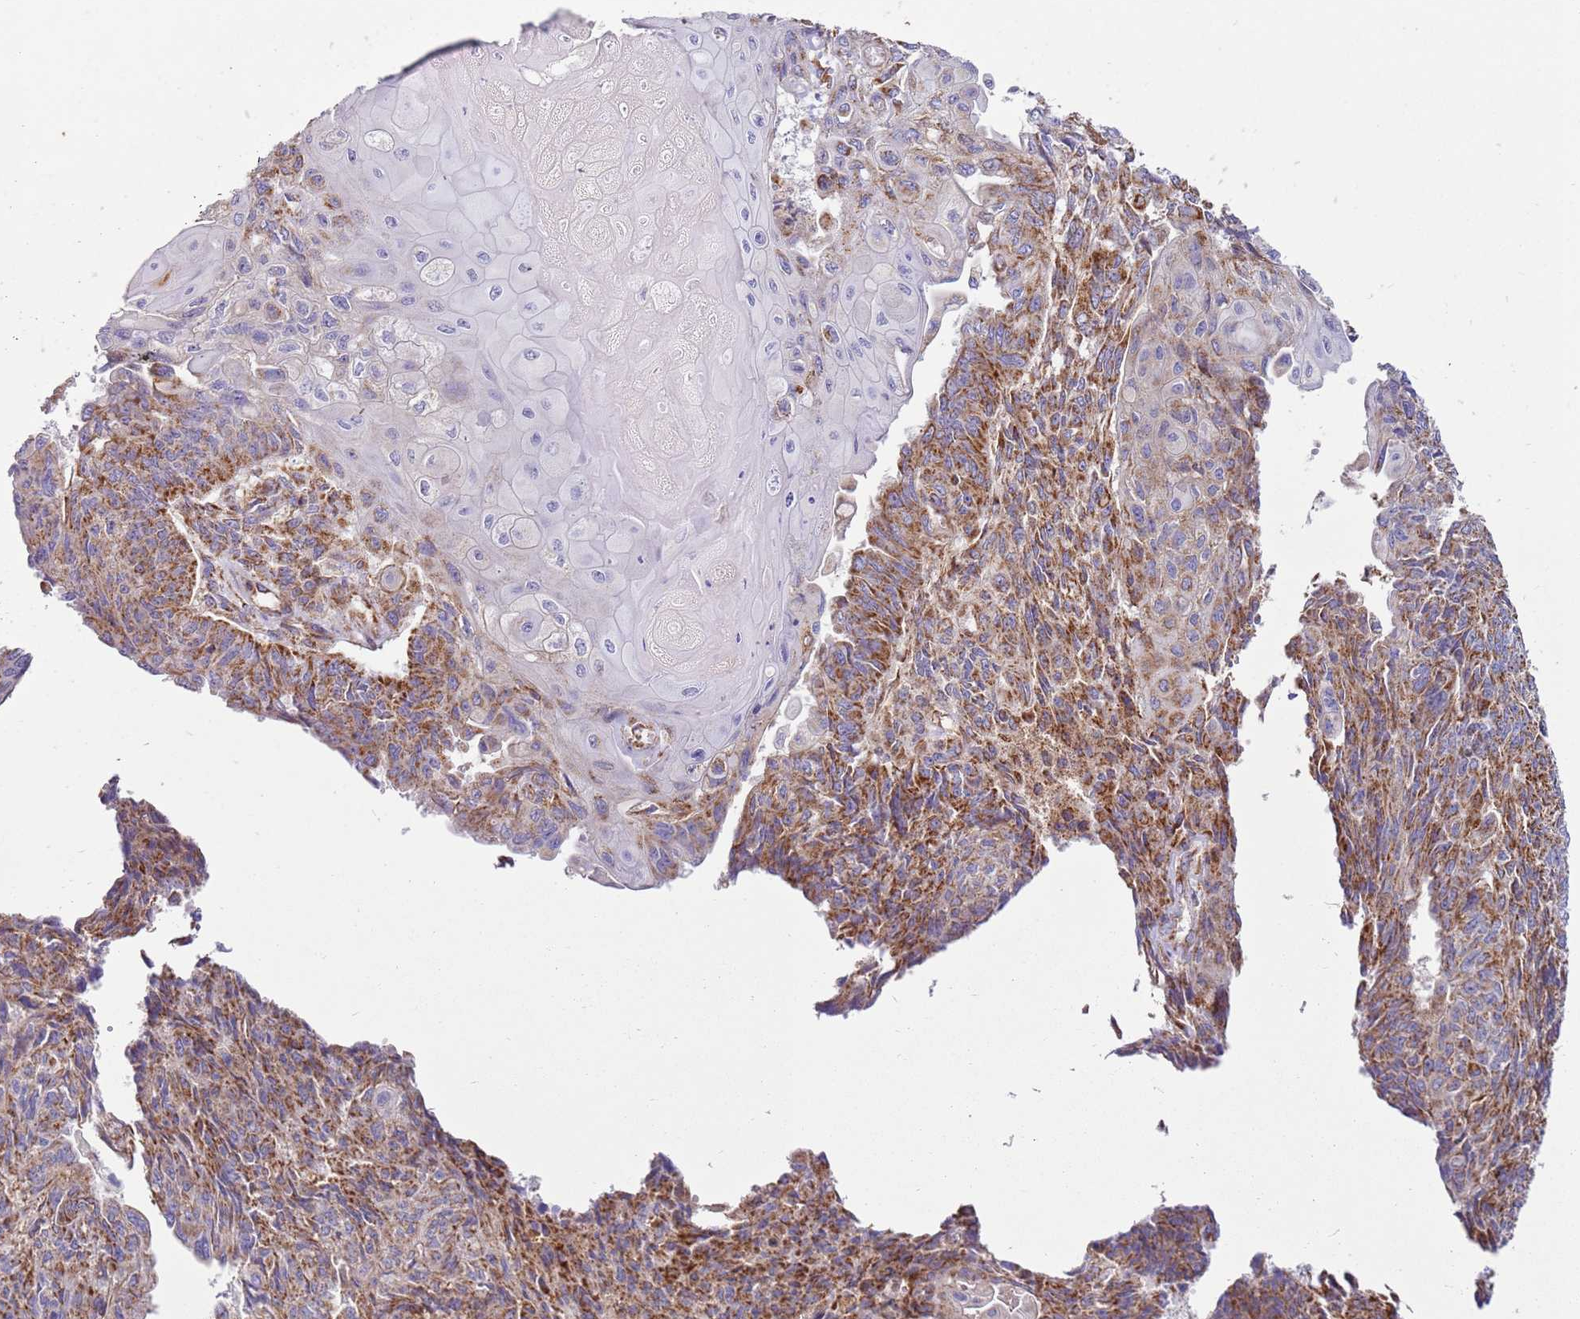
{"staining": {"intensity": "moderate", "quantity": "25%-75%", "location": "cytoplasmic/membranous"}, "tissue": "endometrial cancer", "cell_type": "Tumor cells", "image_type": "cancer", "snomed": [{"axis": "morphology", "description": "Adenocarcinoma, NOS"}, {"axis": "topography", "description": "Endometrium"}], "caption": "Brown immunohistochemical staining in human adenocarcinoma (endometrial) exhibits moderate cytoplasmic/membranous expression in approximately 25%-75% of tumor cells. (DAB IHC with brightfield microscopy, high magnification).", "gene": "MRPL20", "patient": {"sex": "female", "age": 32}}